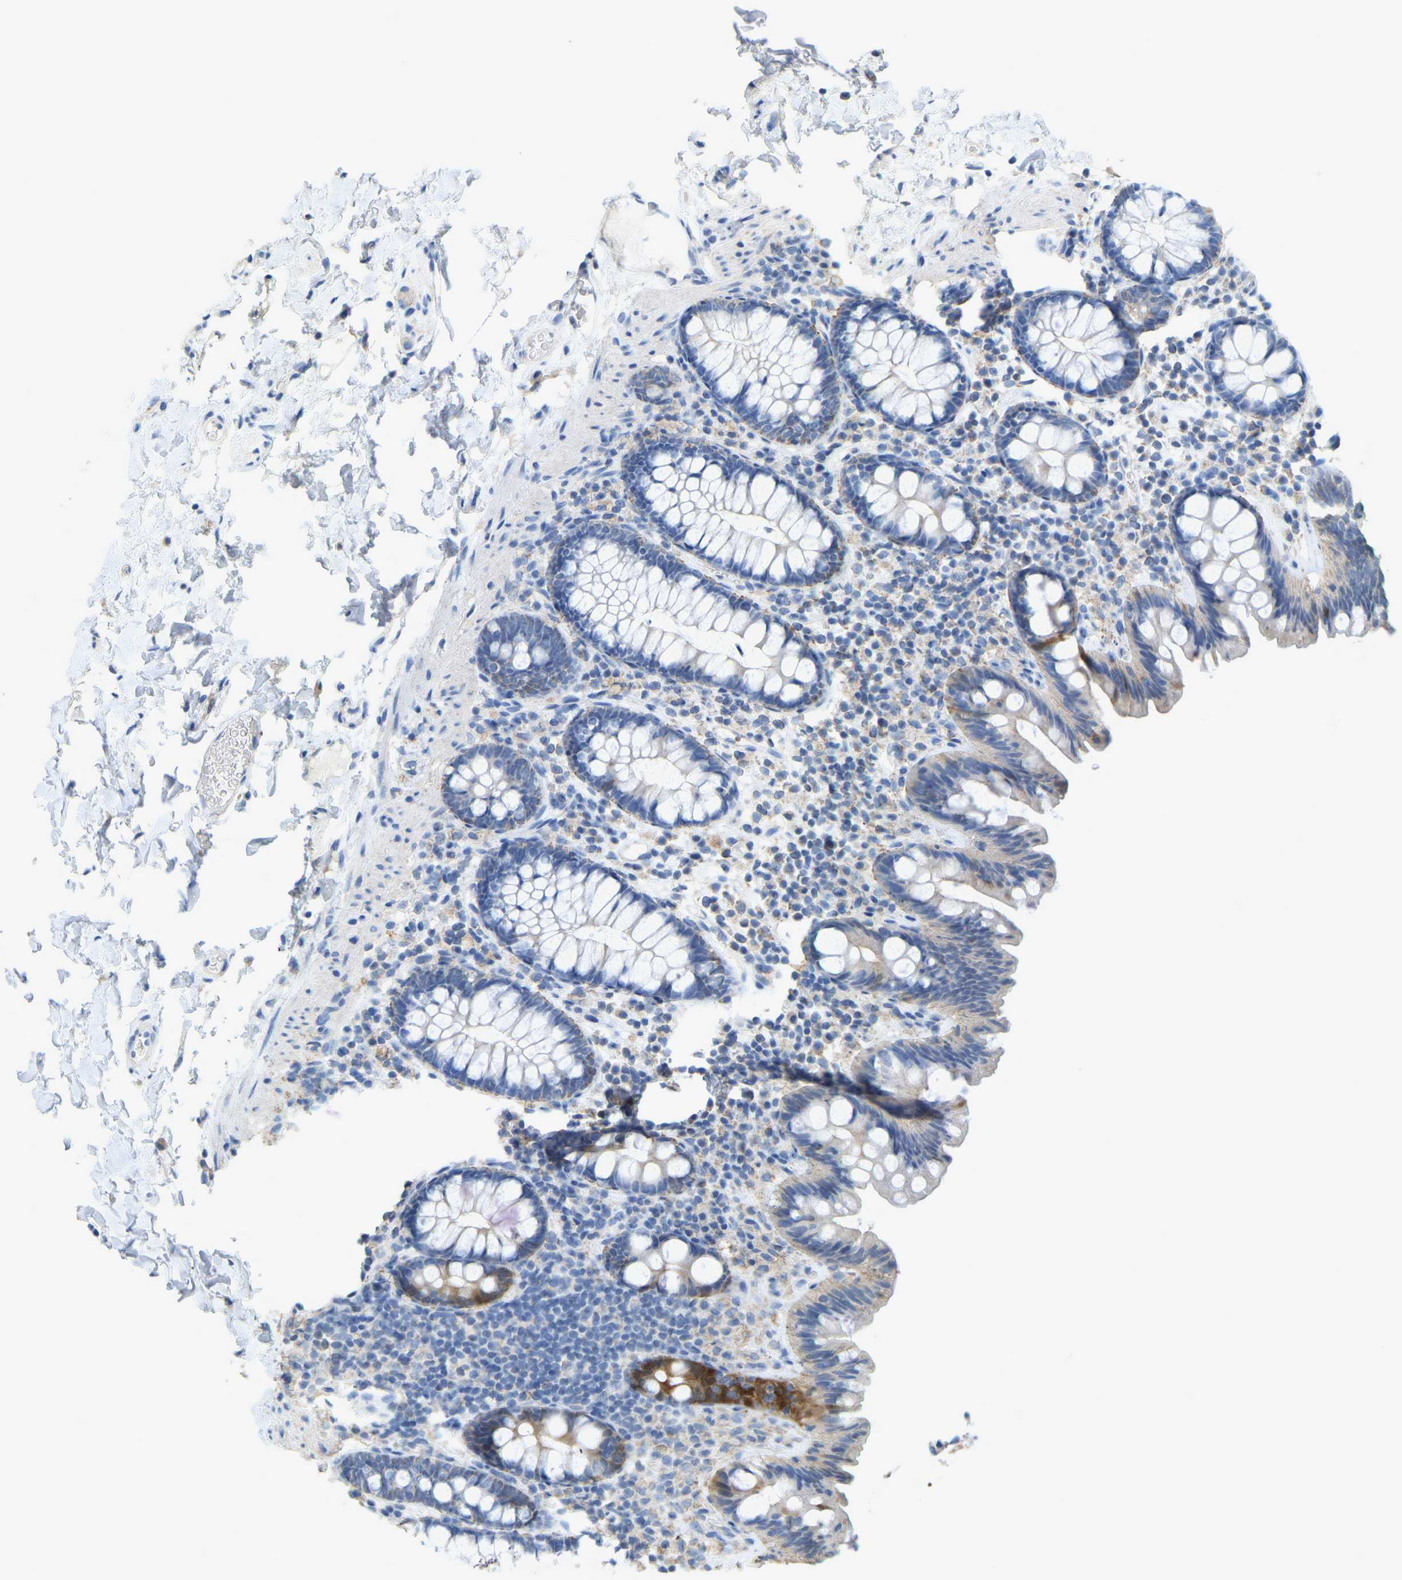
{"staining": {"intensity": "negative", "quantity": "none", "location": "none"}, "tissue": "colon", "cell_type": "Endothelial cells", "image_type": "normal", "snomed": [{"axis": "morphology", "description": "Normal tissue, NOS"}, {"axis": "topography", "description": "Colon"}], "caption": "Photomicrograph shows no significant protein positivity in endothelial cells of unremarkable colon. (IHC, brightfield microscopy, high magnification).", "gene": "SERPINB5", "patient": {"sex": "female", "age": 80}}